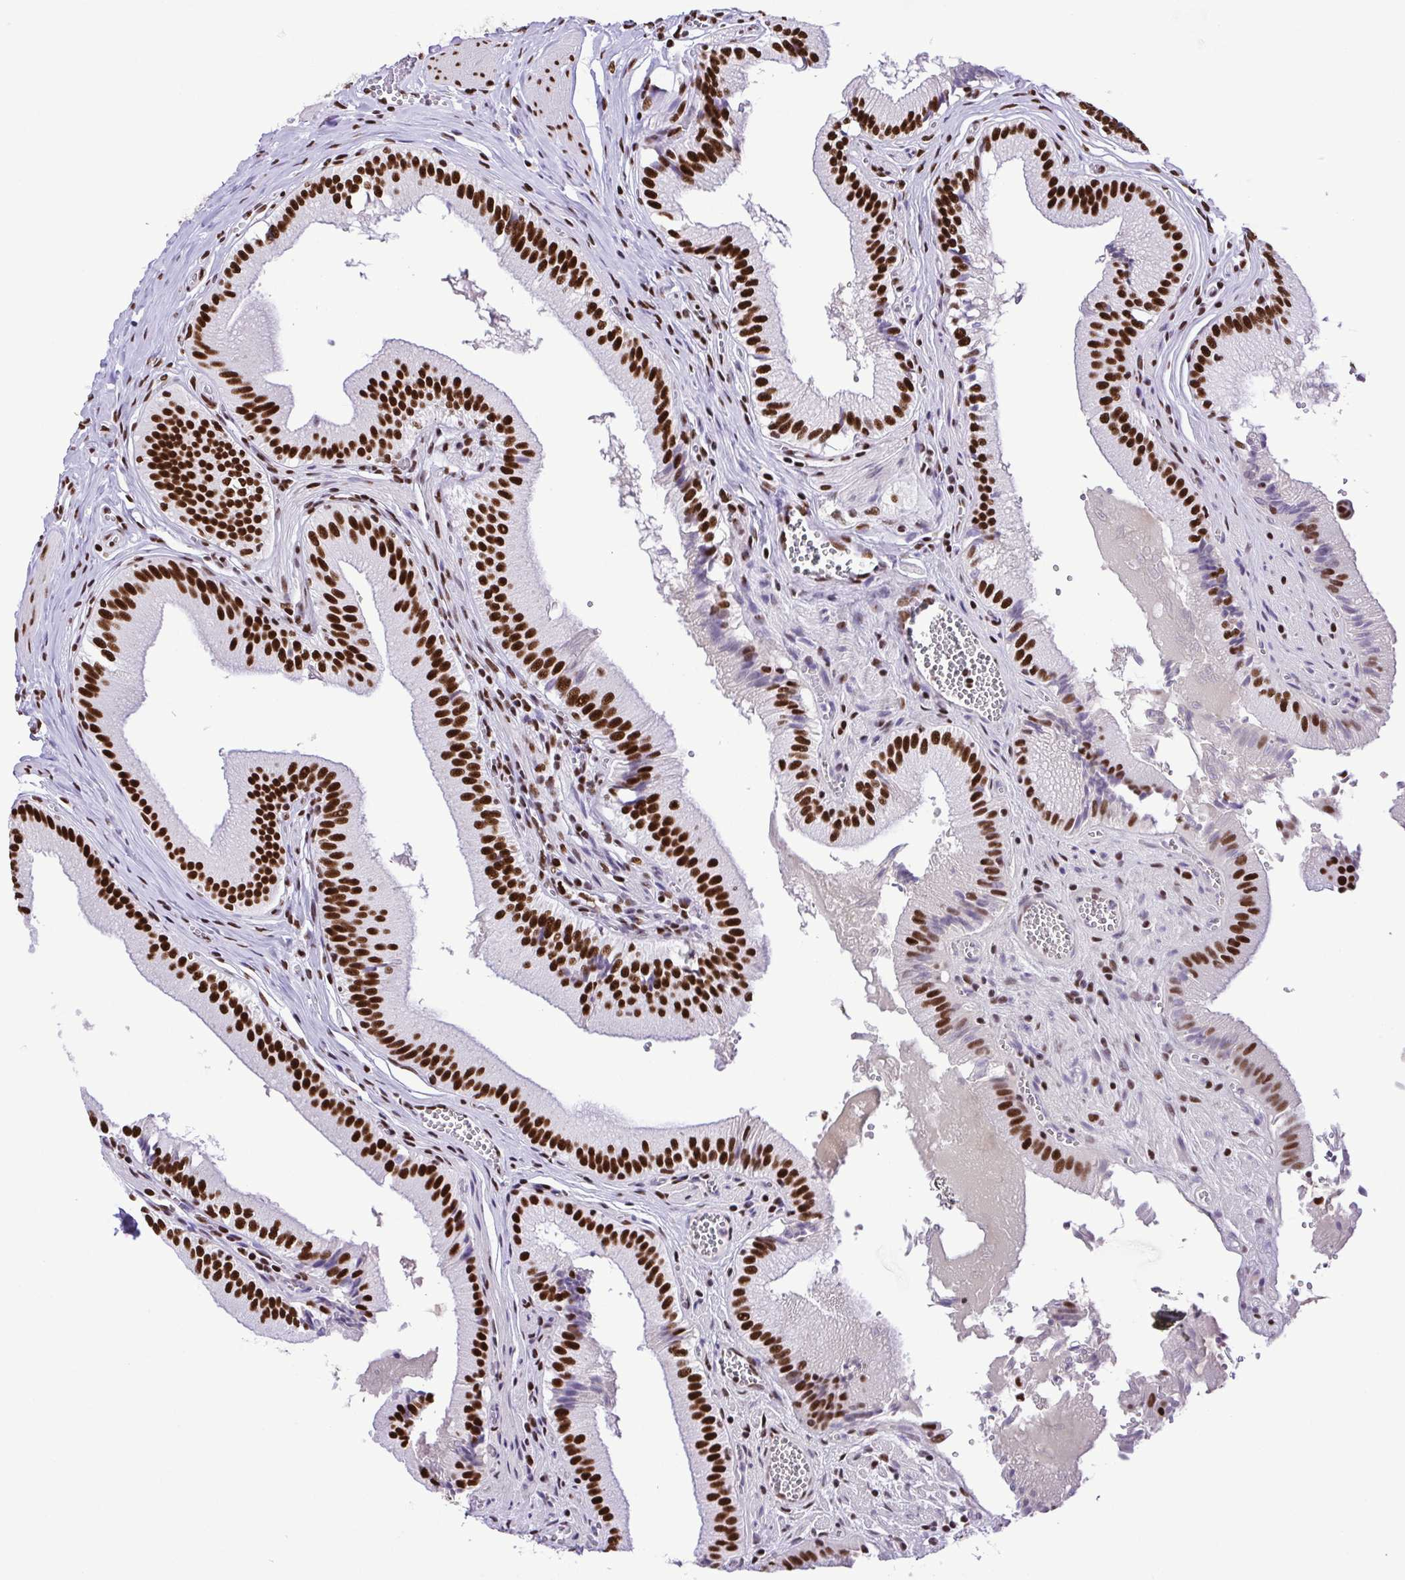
{"staining": {"intensity": "strong", "quantity": ">75%", "location": "nuclear"}, "tissue": "gallbladder", "cell_type": "Glandular cells", "image_type": "normal", "snomed": [{"axis": "morphology", "description": "Normal tissue, NOS"}, {"axis": "topography", "description": "Gallbladder"}, {"axis": "topography", "description": "Peripheral nerve tissue"}], "caption": "The photomicrograph displays immunohistochemical staining of unremarkable gallbladder. There is strong nuclear expression is identified in approximately >75% of glandular cells. Using DAB (3,3'-diaminobenzidine) (brown) and hematoxylin (blue) stains, captured at high magnification using brightfield microscopy.", "gene": "TRIM28", "patient": {"sex": "male", "age": 17}}